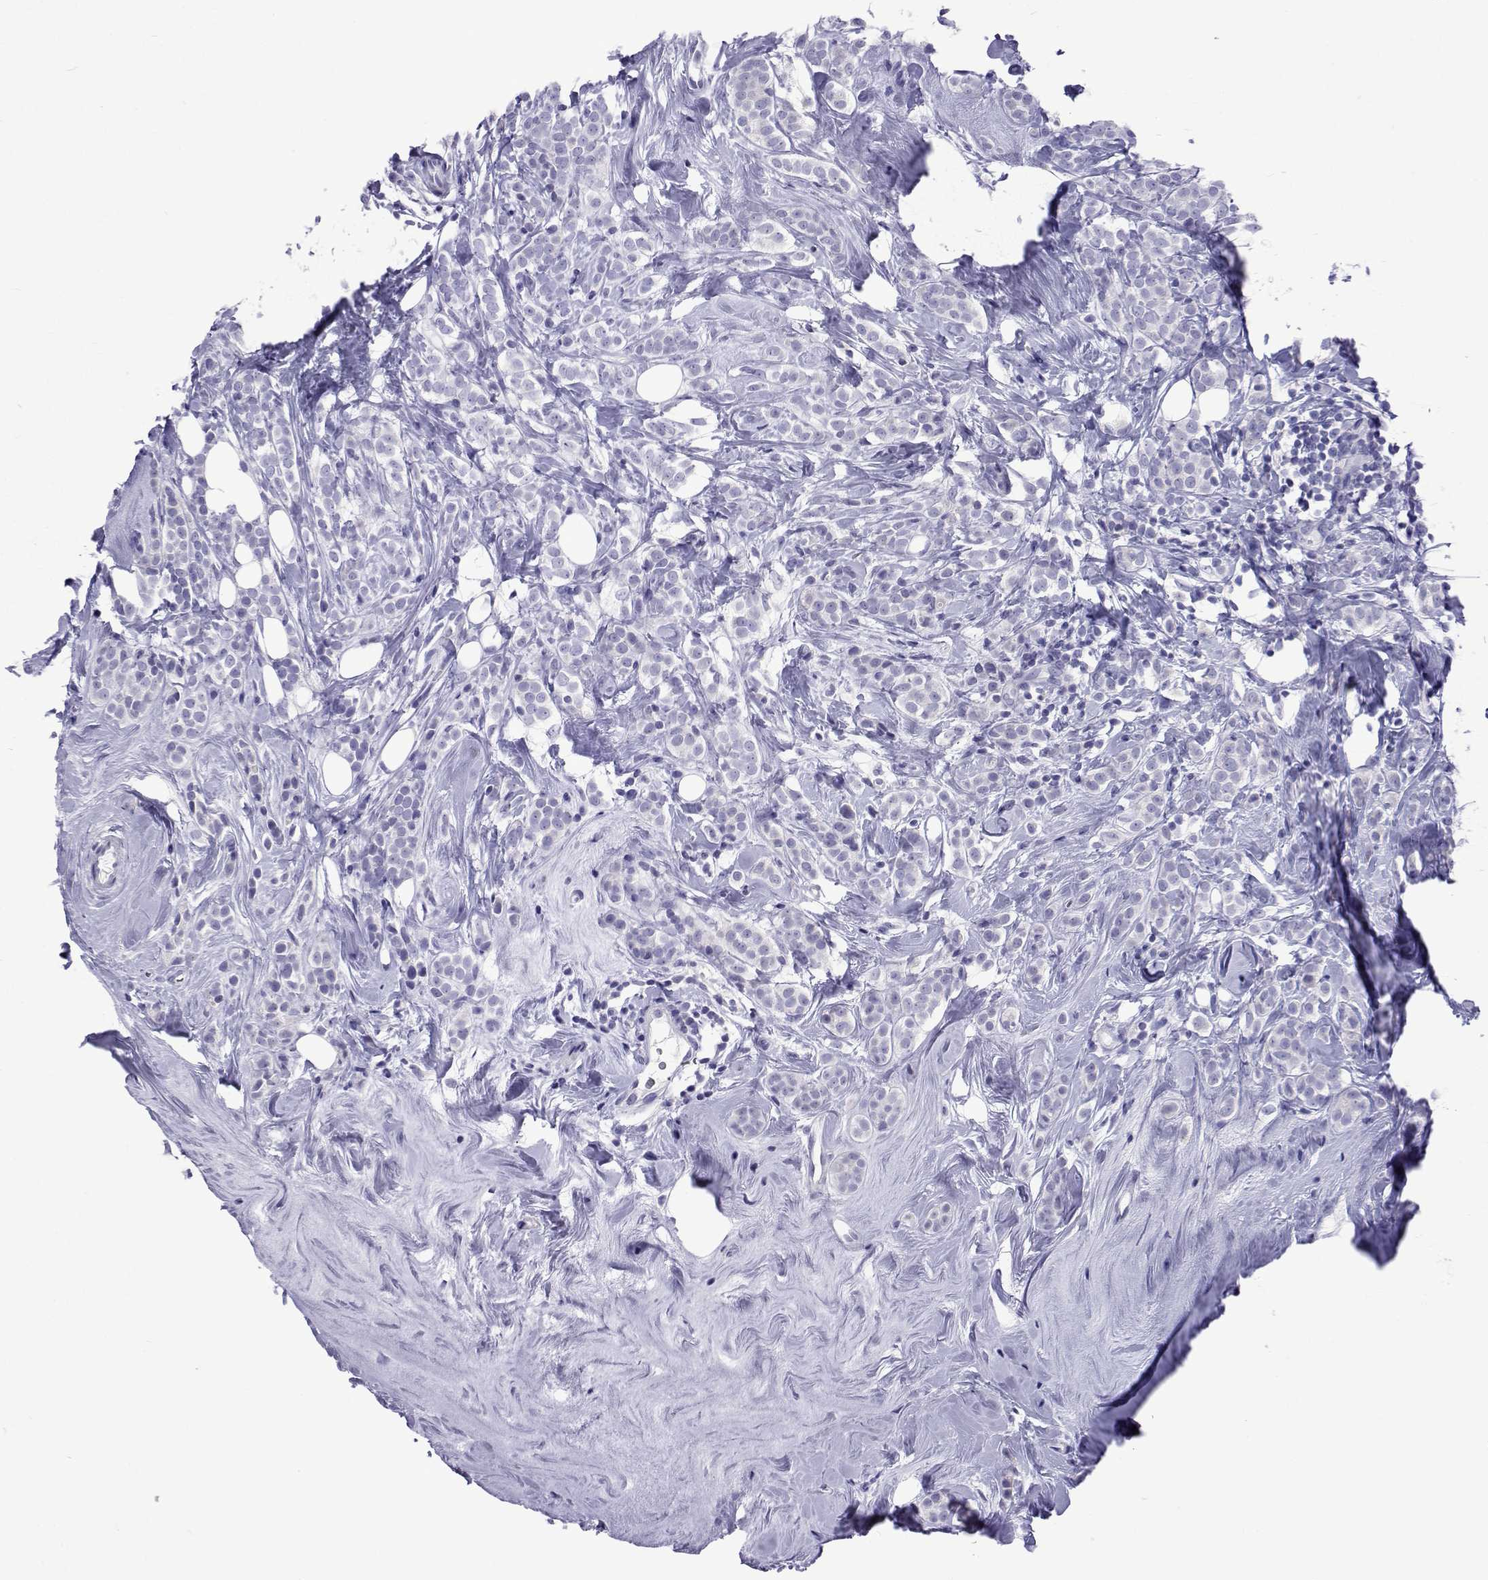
{"staining": {"intensity": "negative", "quantity": "none", "location": "none"}, "tissue": "breast cancer", "cell_type": "Tumor cells", "image_type": "cancer", "snomed": [{"axis": "morphology", "description": "Lobular carcinoma"}, {"axis": "topography", "description": "Breast"}], "caption": "Photomicrograph shows no significant protein staining in tumor cells of lobular carcinoma (breast).", "gene": "UMODL1", "patient": {"sex": "female", "age": 49}}